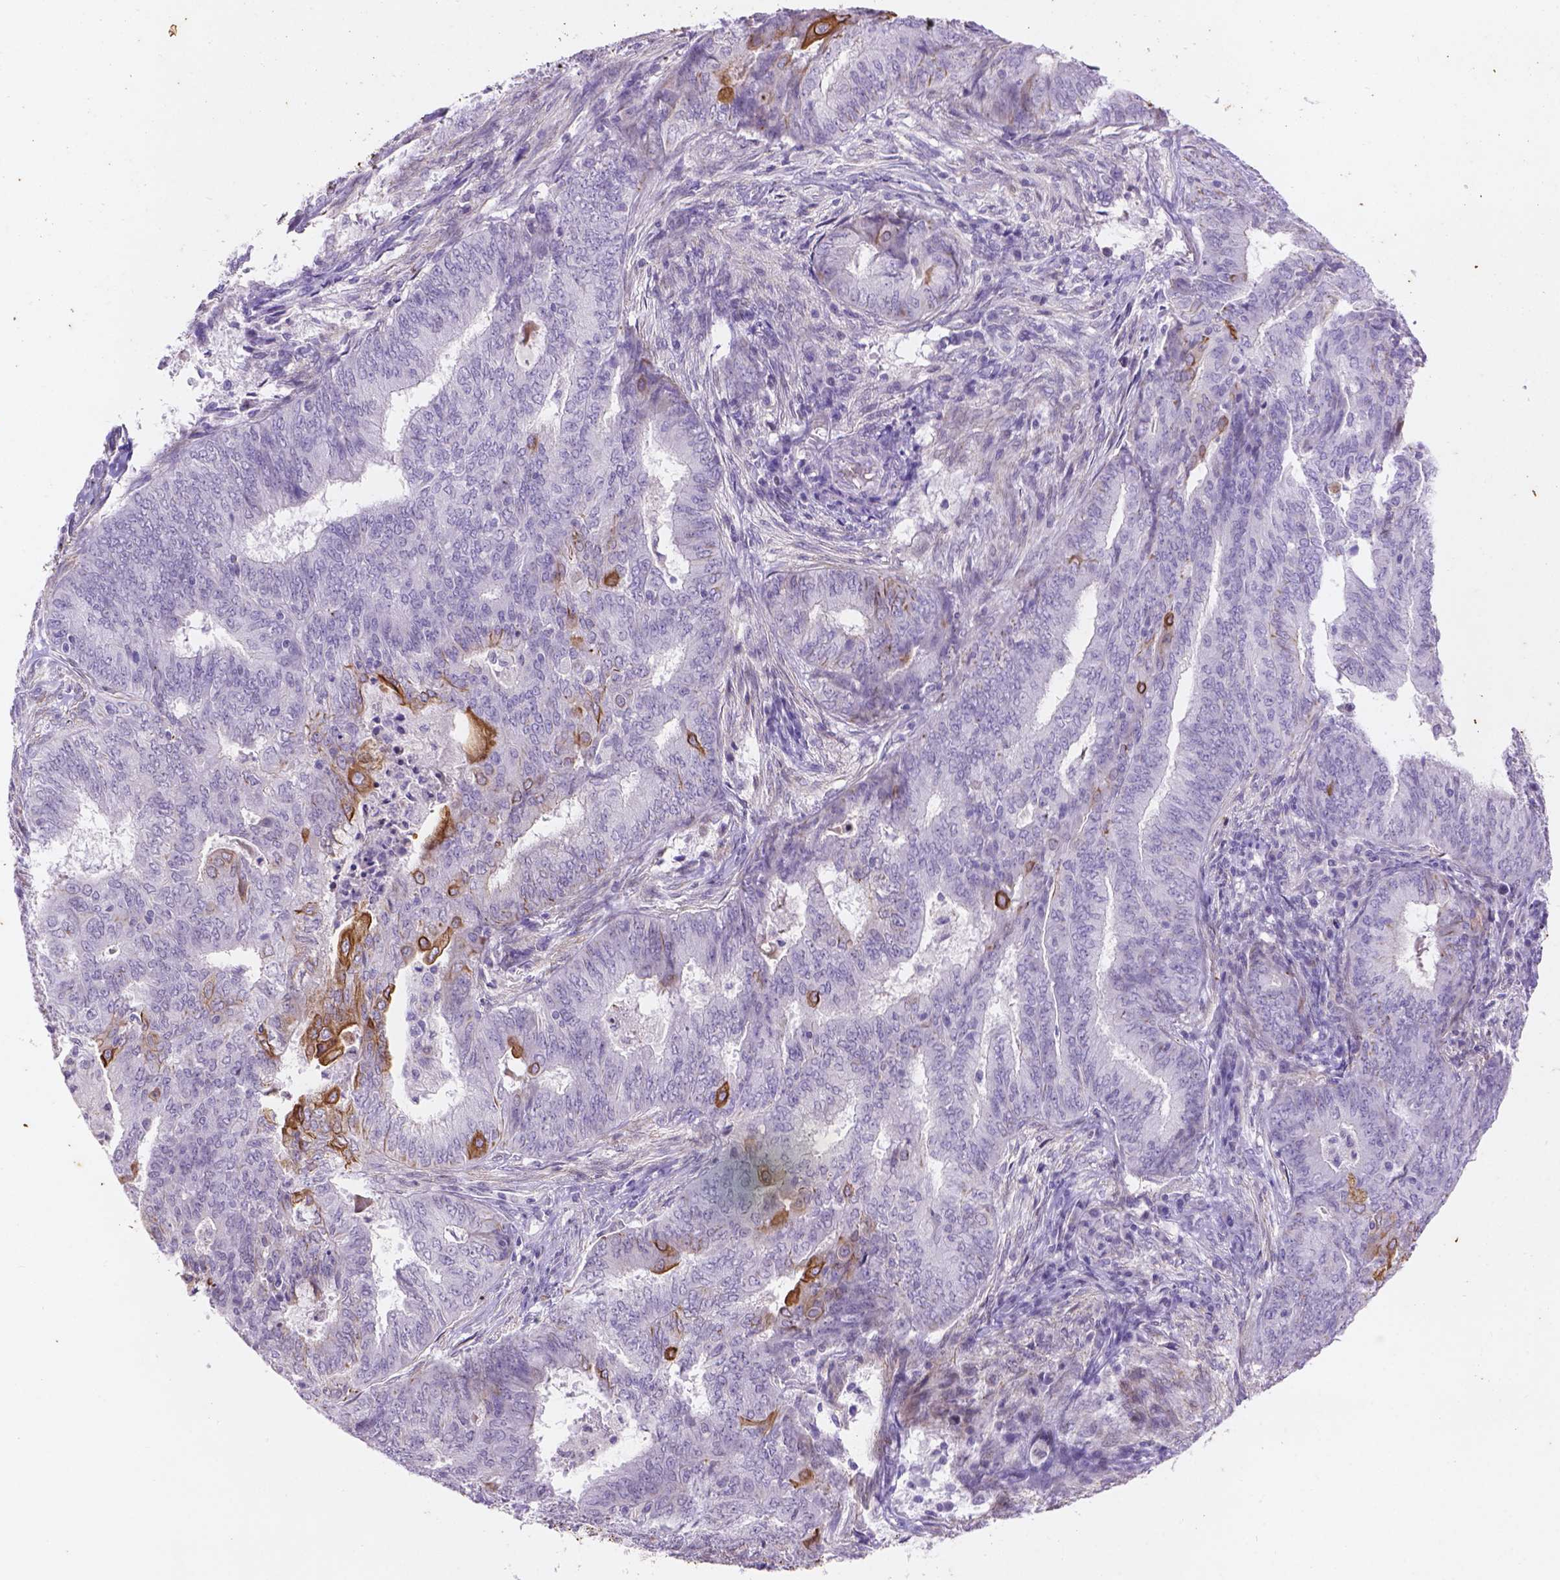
{"staining": {"intensity": "moderate", "quantity": "<25%", "location": "cytoplasmic/membranous"}, "tissue": "endometrial cancer", "cell_type": "Tumor cells", "image_type": "cancer", "snomed": [{"axis": "morphology", "description": "Adenocarcinoma, NOS"}, {"axis": "topography", "description": "Endometrium"}], "caption": "DAB immunohistochemical staining of human endometrial cancer (adenocarcinoma) shows moderate cytoplasmic/membranous protein staining in approximately <25% of tumor cells.", "gene": "DMWD", "patient": {"sex": "female", "age": 62}}